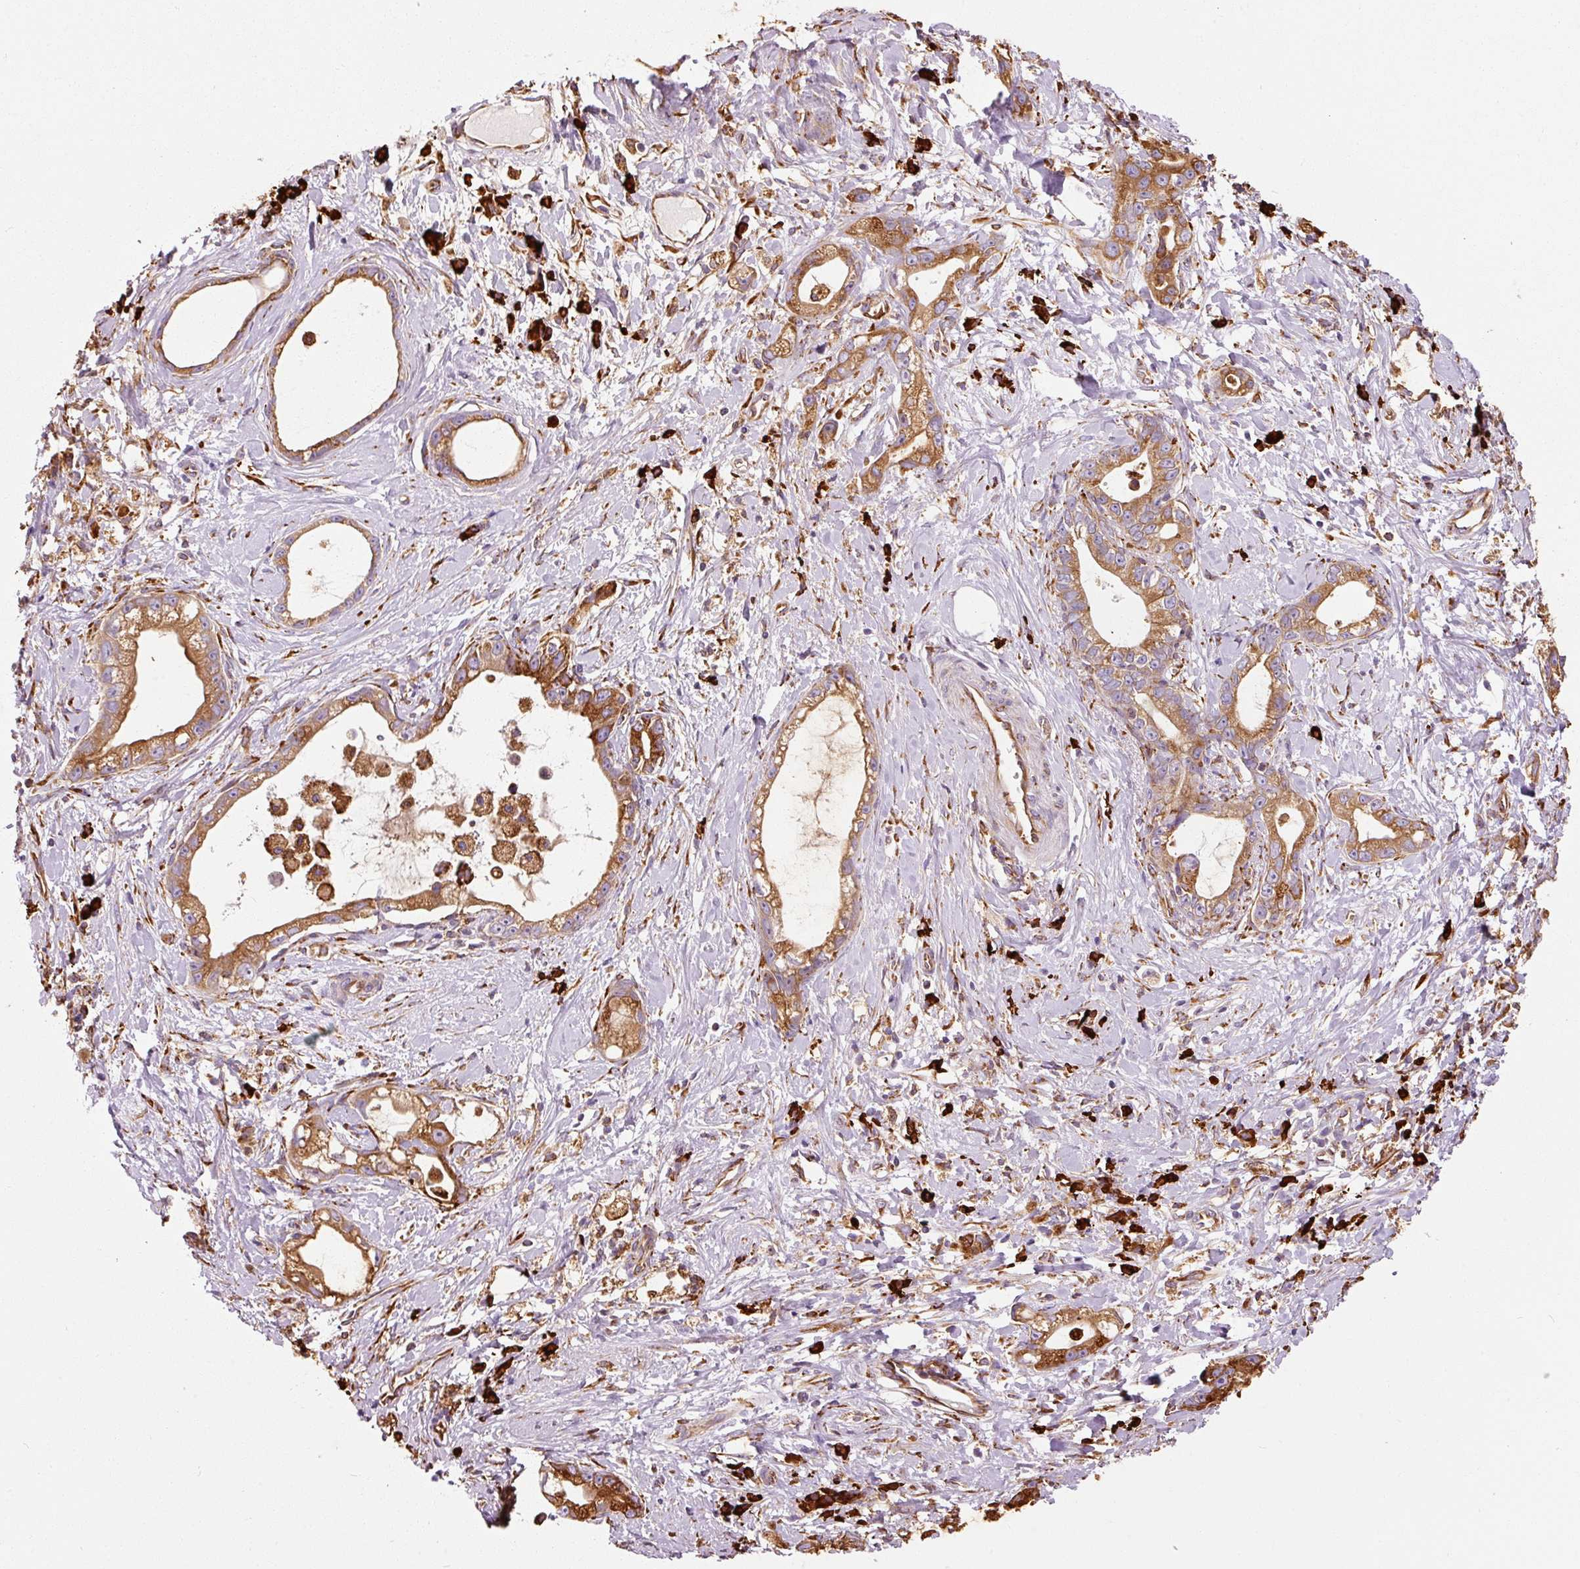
{"staining": {"intensity": "strong", "quantity": ">75%", "location": "cytoplasmic/membranous"}, "tissue": "stomach cancer", "cell_type": "Tumor cells", "image_type": "cancer", "snomed": [{"axis": "morphology", "description": "Adenocarcinoma, NOS"}, {"axis": "topography", "description": "Stomach"}], "caption": "Strong cytoplasmic/membranous positivity is seen in about >75% of tumor cells in stomach cancer (adenocarcinoma).", "gene": "KLC1", "patient": {"sex": "male", "age": 55}}